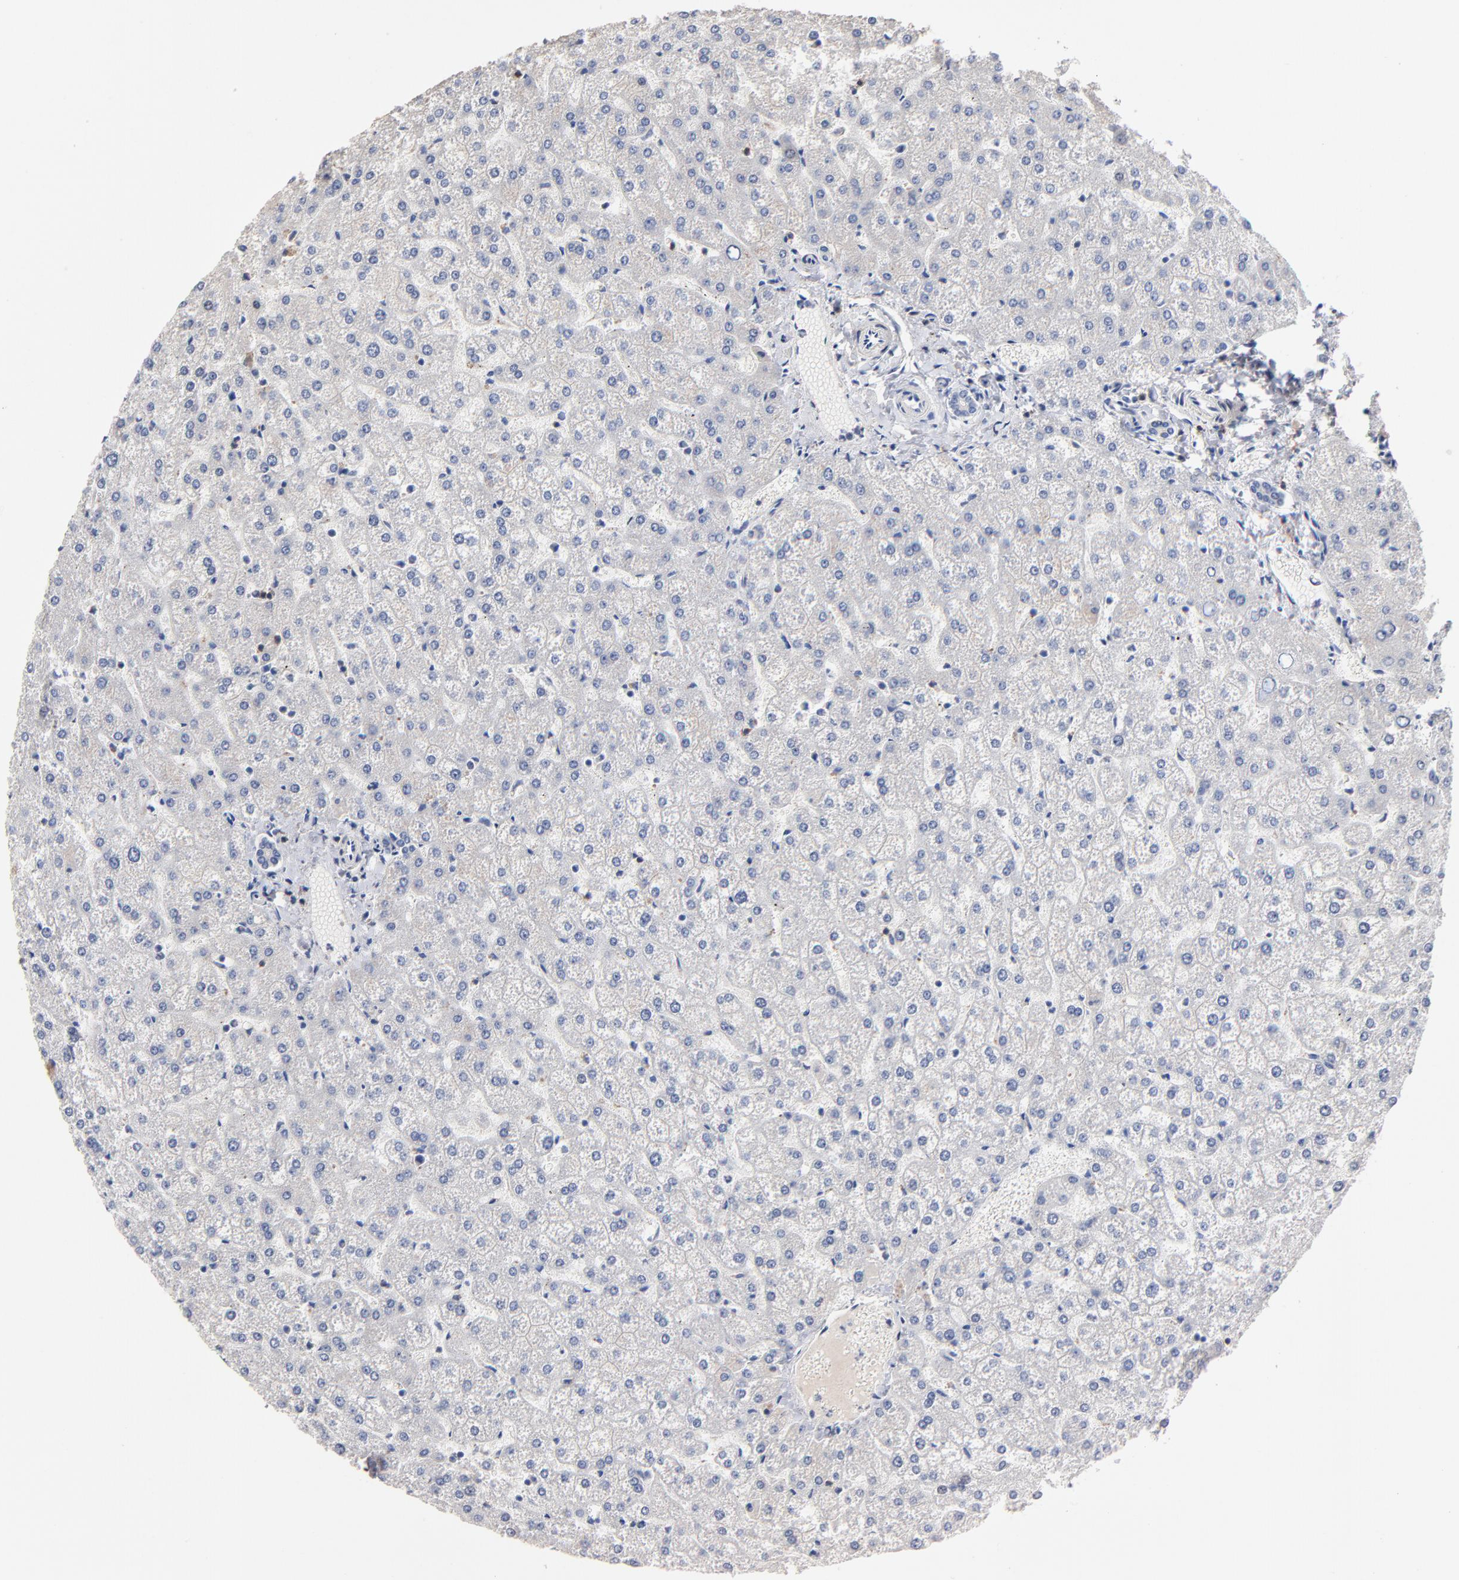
{"staining": {"intensity": "negative", "quantity": "none", "location": "none"}, "tissue": "liver", "cell_type": "Cholangiocytes", "image_type": "normal", "snomed": [{"axis": "morphology", "description": "Normal tissue, NOS"}, {"axis": "topography", "description": "Liver"}], "caption": "This is a micrograph of immunohistochemistry (IHC) staining of normal liver, which shows no staining in cholangiocytes.", "gene": "TRAT1", "patient": {"sex": "female", "age": 32}}